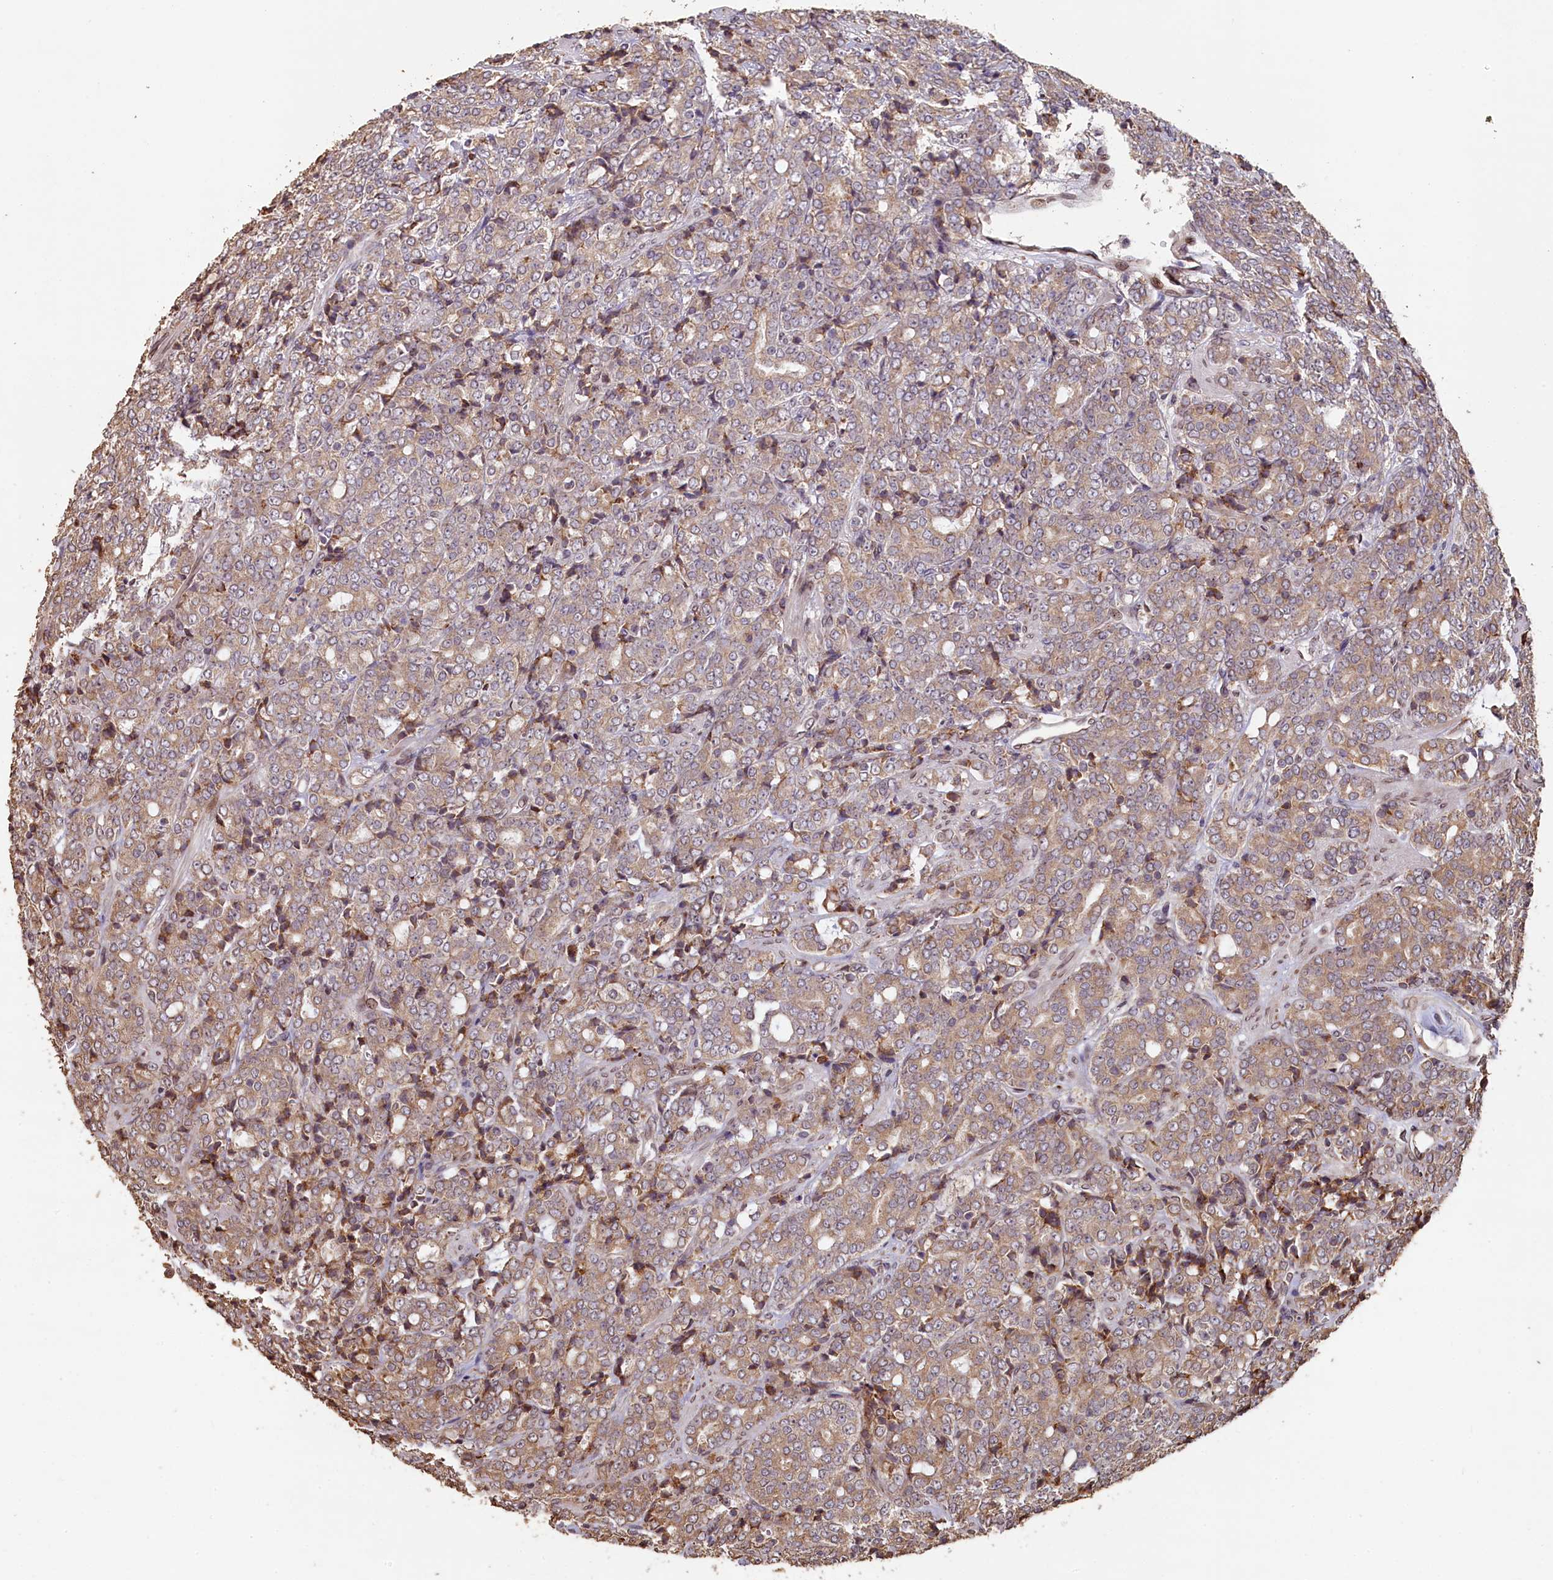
{"staining": {"intensity": "moderate", "quantity": ">75%", "location": "cytoplasmic/membranous"}, "tissue": "prostate cancer", "cell_type": "Tumor cells", "image_type": "cancer", "snomed": [{"axis": "morphology", "description": "Adenocarcinoma, High grade"}, {"axis": "topography", "description": "Prostate"}], "caption": "High-magnification brightfield microscopy of prostate high-grade adenocarcinoma stained with DAB (3,3'-diaminobenzidine) (brown) and counterstained with hematoxylin (blue). tumor cells exhibit moderate cytoplasmic/membranous expression is appreciated in about>75% of cells.", "gene": "SLC38A7", "patient": {"sex": "male", "age": 62}}